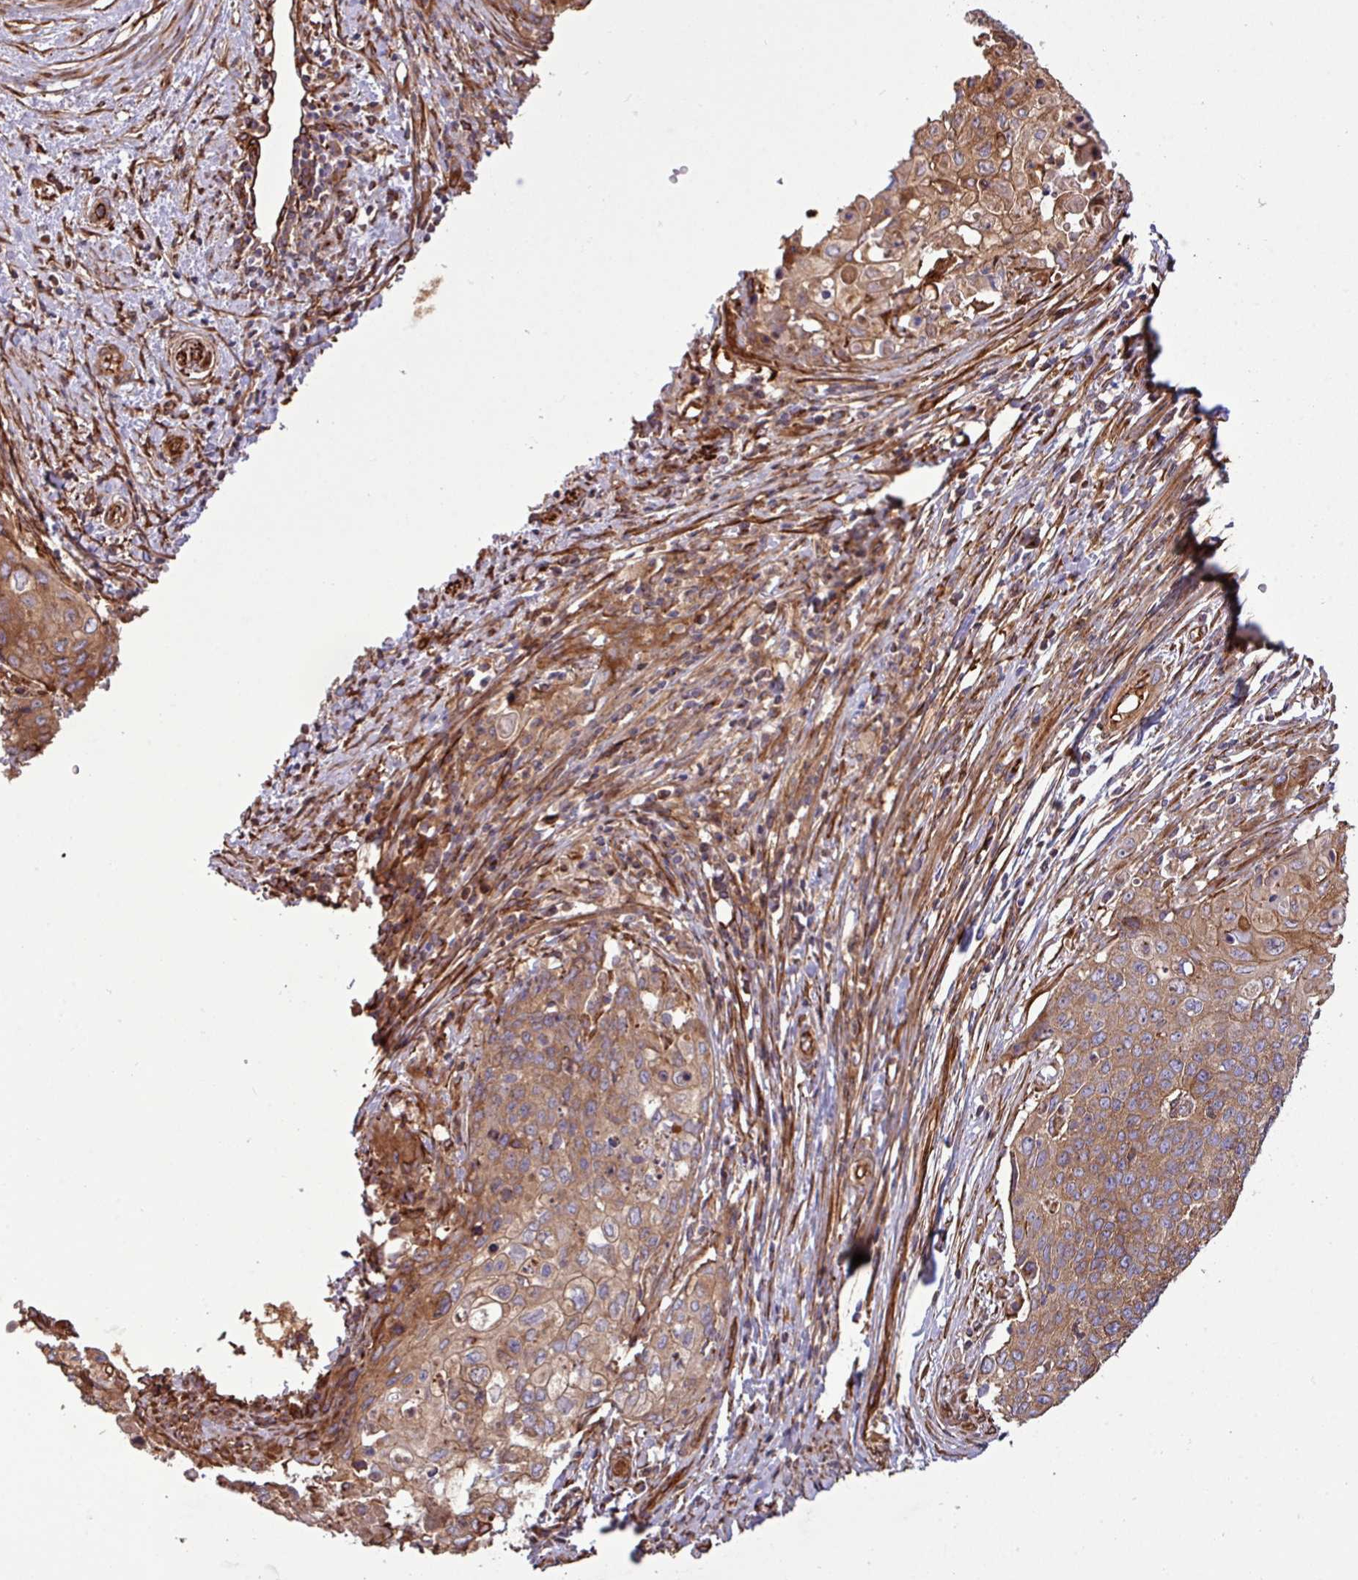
{"staining": {"intensity": "strong", "quantity": ">75%", "location": "cytoplasmic/membranous"}, "tissue": "cervical cancer", "cell_type": "Tumor cells", "image_type": "cancer", "snomed": [{"axis": "morphology", "description": "Squamous cell carcinoma, NOS"}, {"axis": "topography", "description": "Cervix"}], "caption": "IHC staining of cervical squamous cell carcinoma, which shows high levels of strong cytoplasmic/membranous staining in about >75% of tumor cells indicating strong cytoplasmic/membranous protein positivity. The staining was performed using DAB (3,3'-diaminobenzidine) (brown) for protein detection and nuclei were counterstained in hematoxylin (blue).", "gene": "ZNF300", "patient": {"sex": "female", "age": 39}}